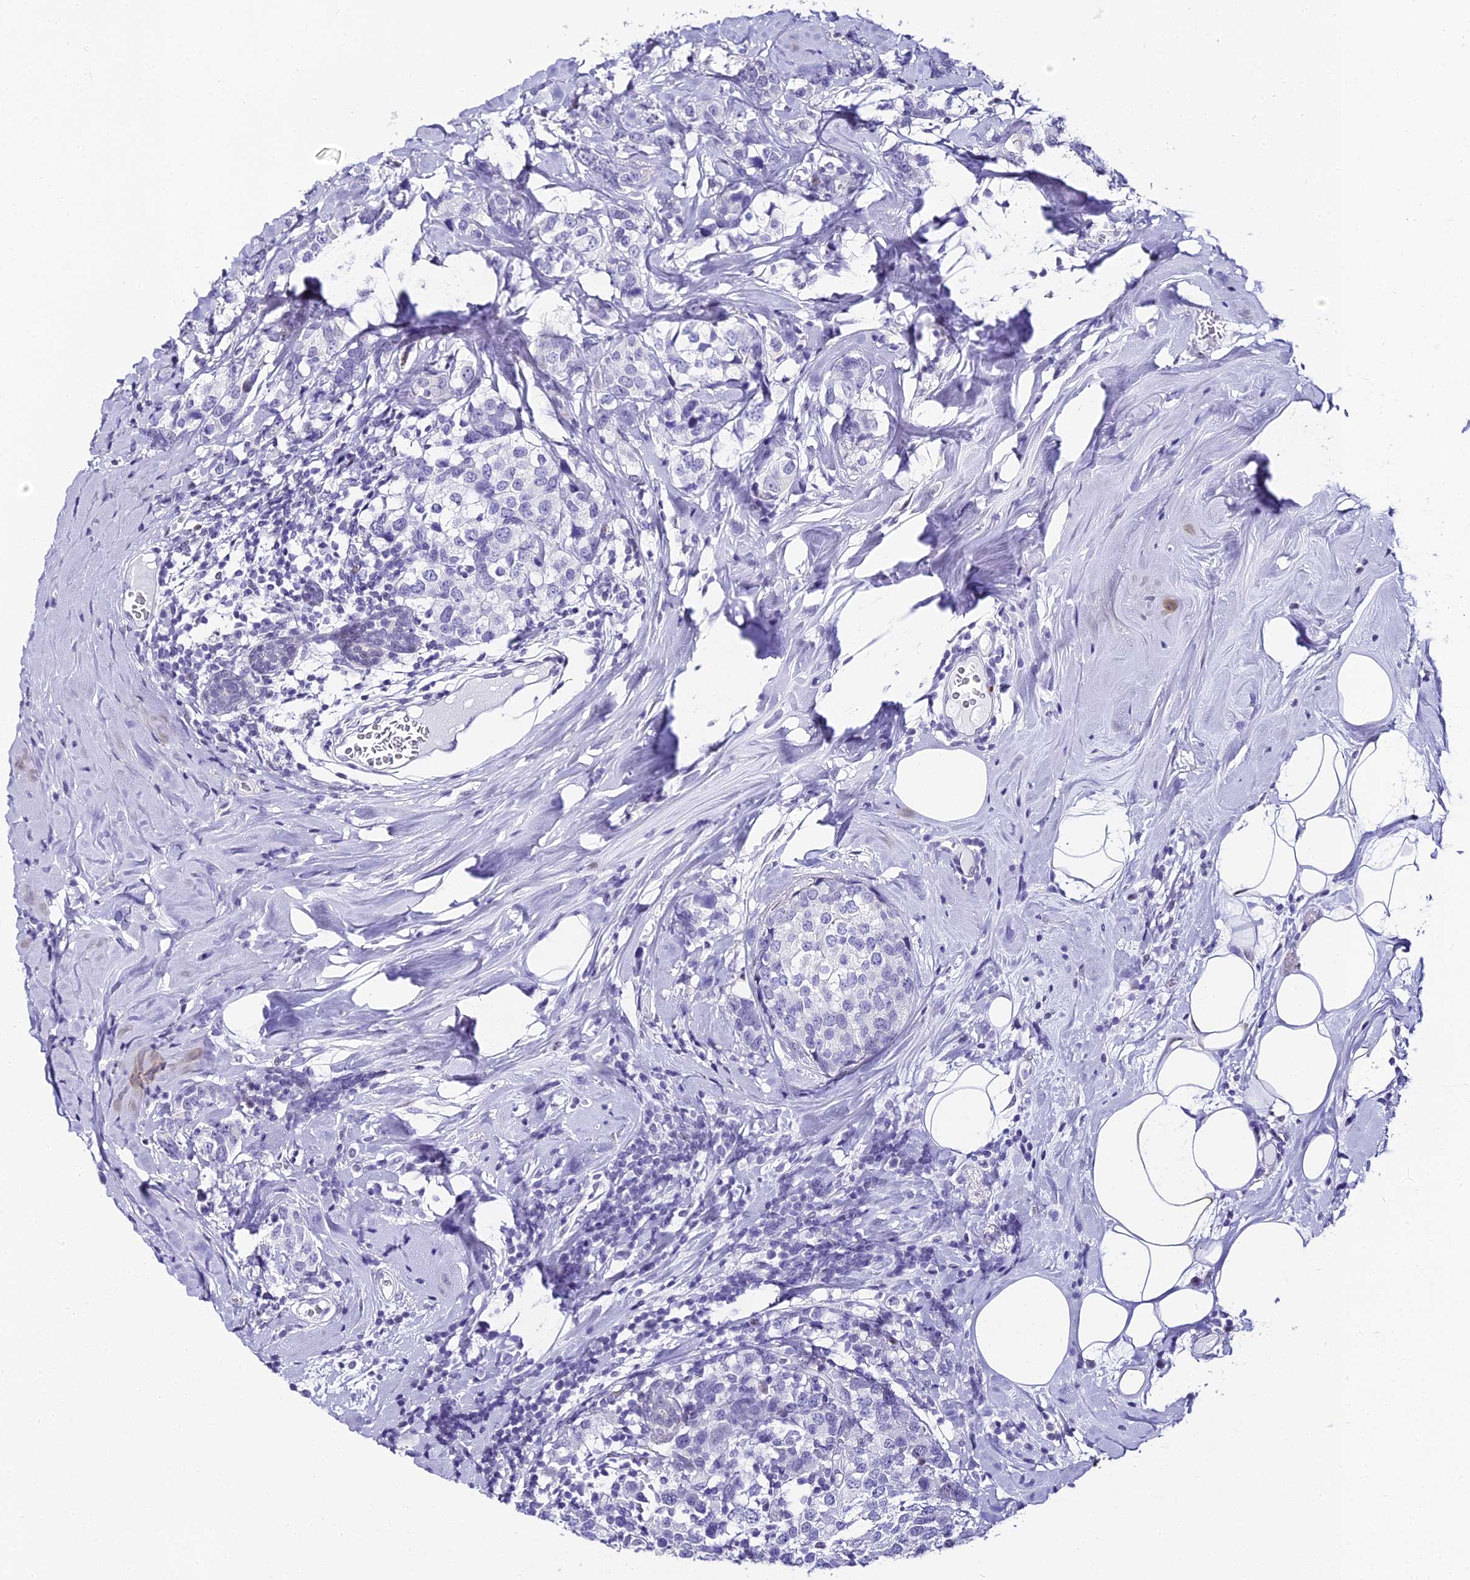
{"staining": {"intensity": "negative", "quantity": "none", "location": "none"}, "tissue": "breast cancer", "cell_type": "Tumor cells", "image_type": "cancer", "snomed": [{"axis": "morphology", "description": "Lobular carcinoma"}, {"axis": "topography", "description": "Breast"}], "caption": "Immunohistochemical staining of breast lobular carcinoma demonstrates no significant expression in tumor cells. The staining was performed using DAB to visualize the protein expression in brown, while the nuclei were stained in blue with hematoxylin (Magnification: 20x).", "gene": "ABHD14A-ACY1", "patient": {"sex": "female", "age": 59}}